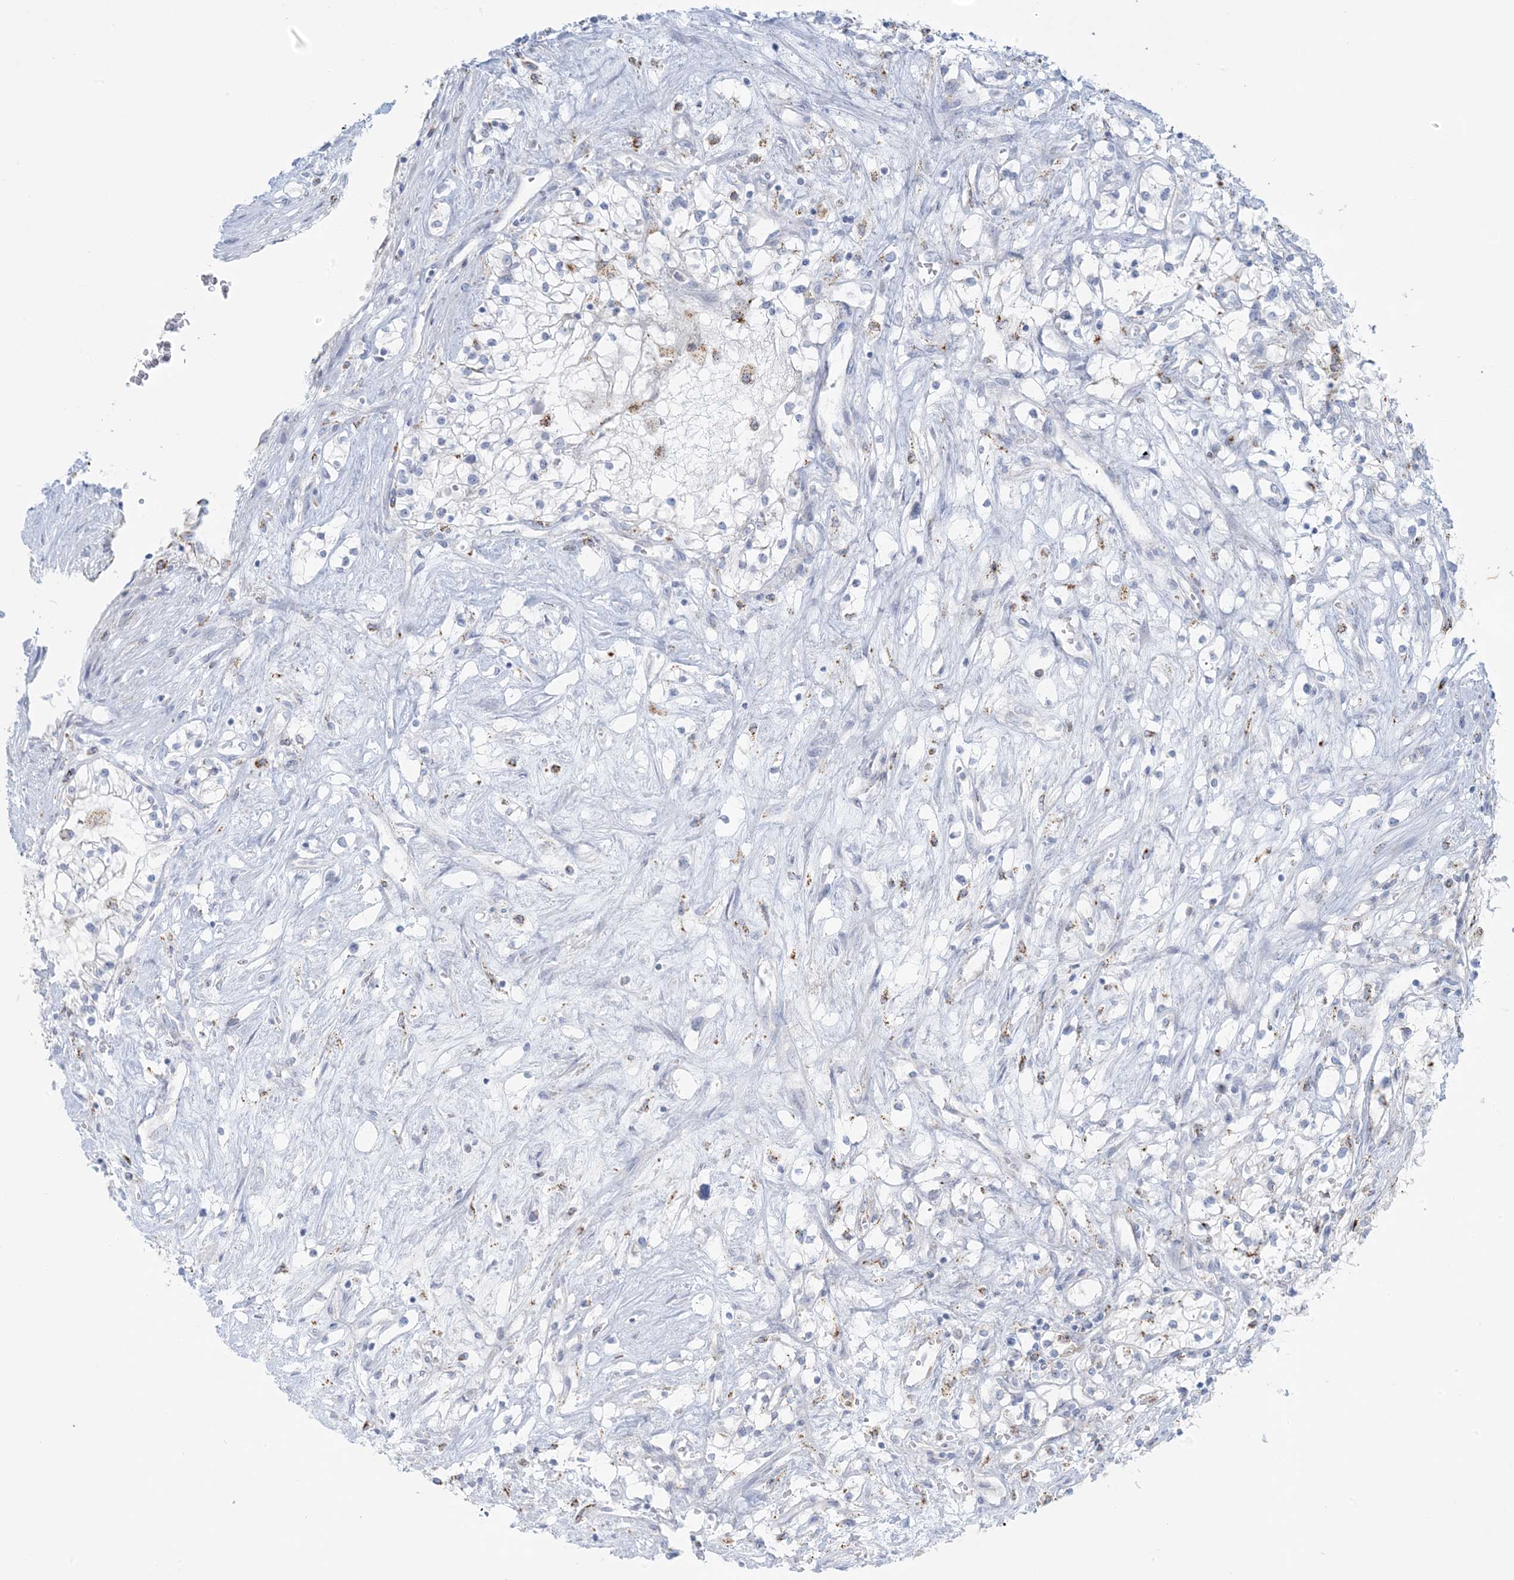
{"staining": {"intensity": "negative", "quantity": "none", "location": "none"}, "tissue": "renal cancer", "cell_type": "Tumor cells", "image_type": "cancer", "snomed": [{"axis": "morphology", "description": "Normal tissue, NOS"}, {"axis": "morphology", "description": "Adenocarcinoma, NOS"}, {"axis": "topography", "description": "Kidney"}], "caption": "Renal adenocarcinoma was stained to show a protein in brown. There is no significant positivity in tumor cells. (Stains: DAB (3,3'-diaminobenzidine) IHC with hematoxylin counter stain, Microscopy: brightfield microscopy at high magnification).", "gene": "ZDHHC4", "patient": {"sex": "male", "age": 68}}